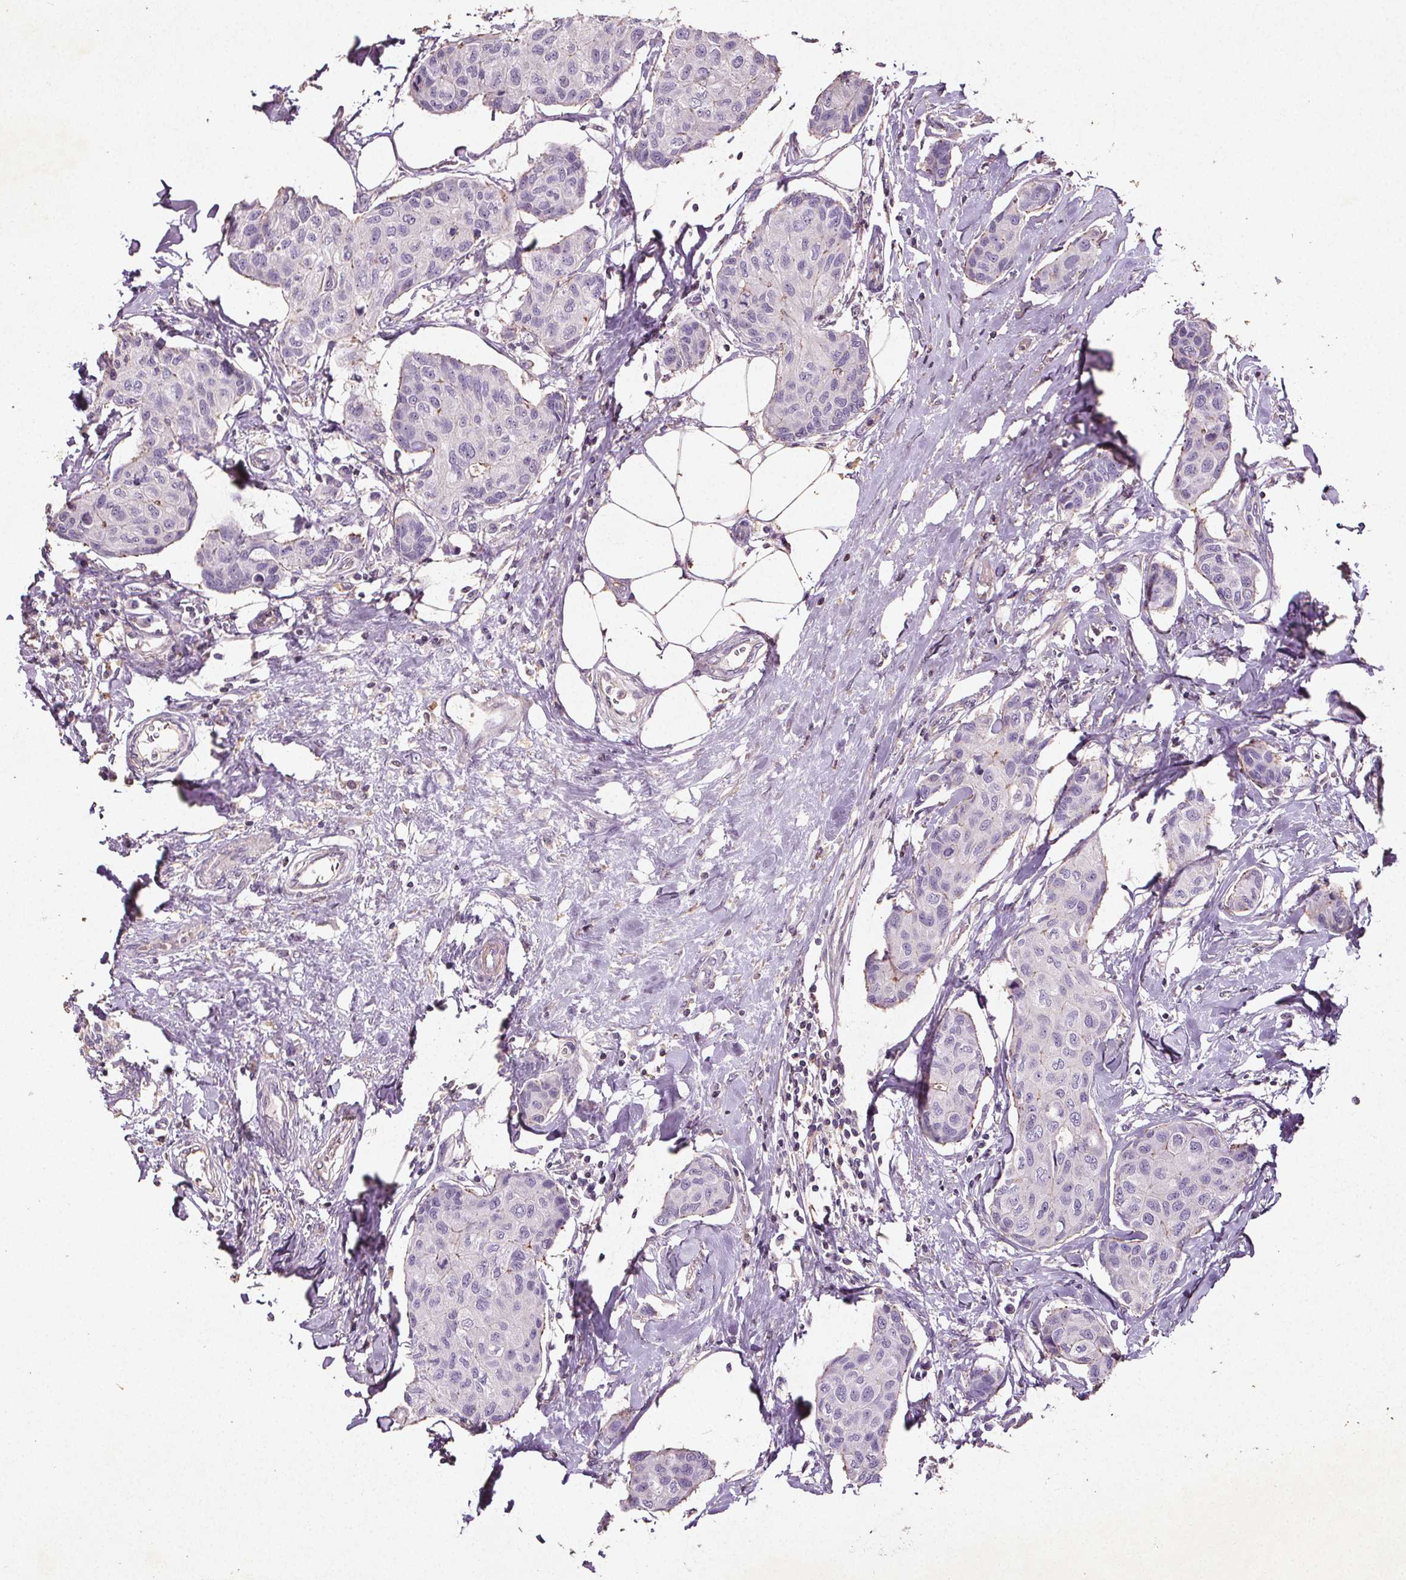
{"staining": {"intensity": "negative", "quantity": "none", "location": "none"}, "tissue": "breast cancer", "cell_type": "Tumor cells", "image_type": "cancer", "snomed": [{"axis": "morphology", "description": "Duct carcinoma"}, {"axis": "topography", "description": "Breast"}], "caption": "Tumor cells are negative for brown protein staining in breast infiltrating ductal carcinoma.", "gene": "C19orf84", "patient": {"sex": "female", "age": 80}}